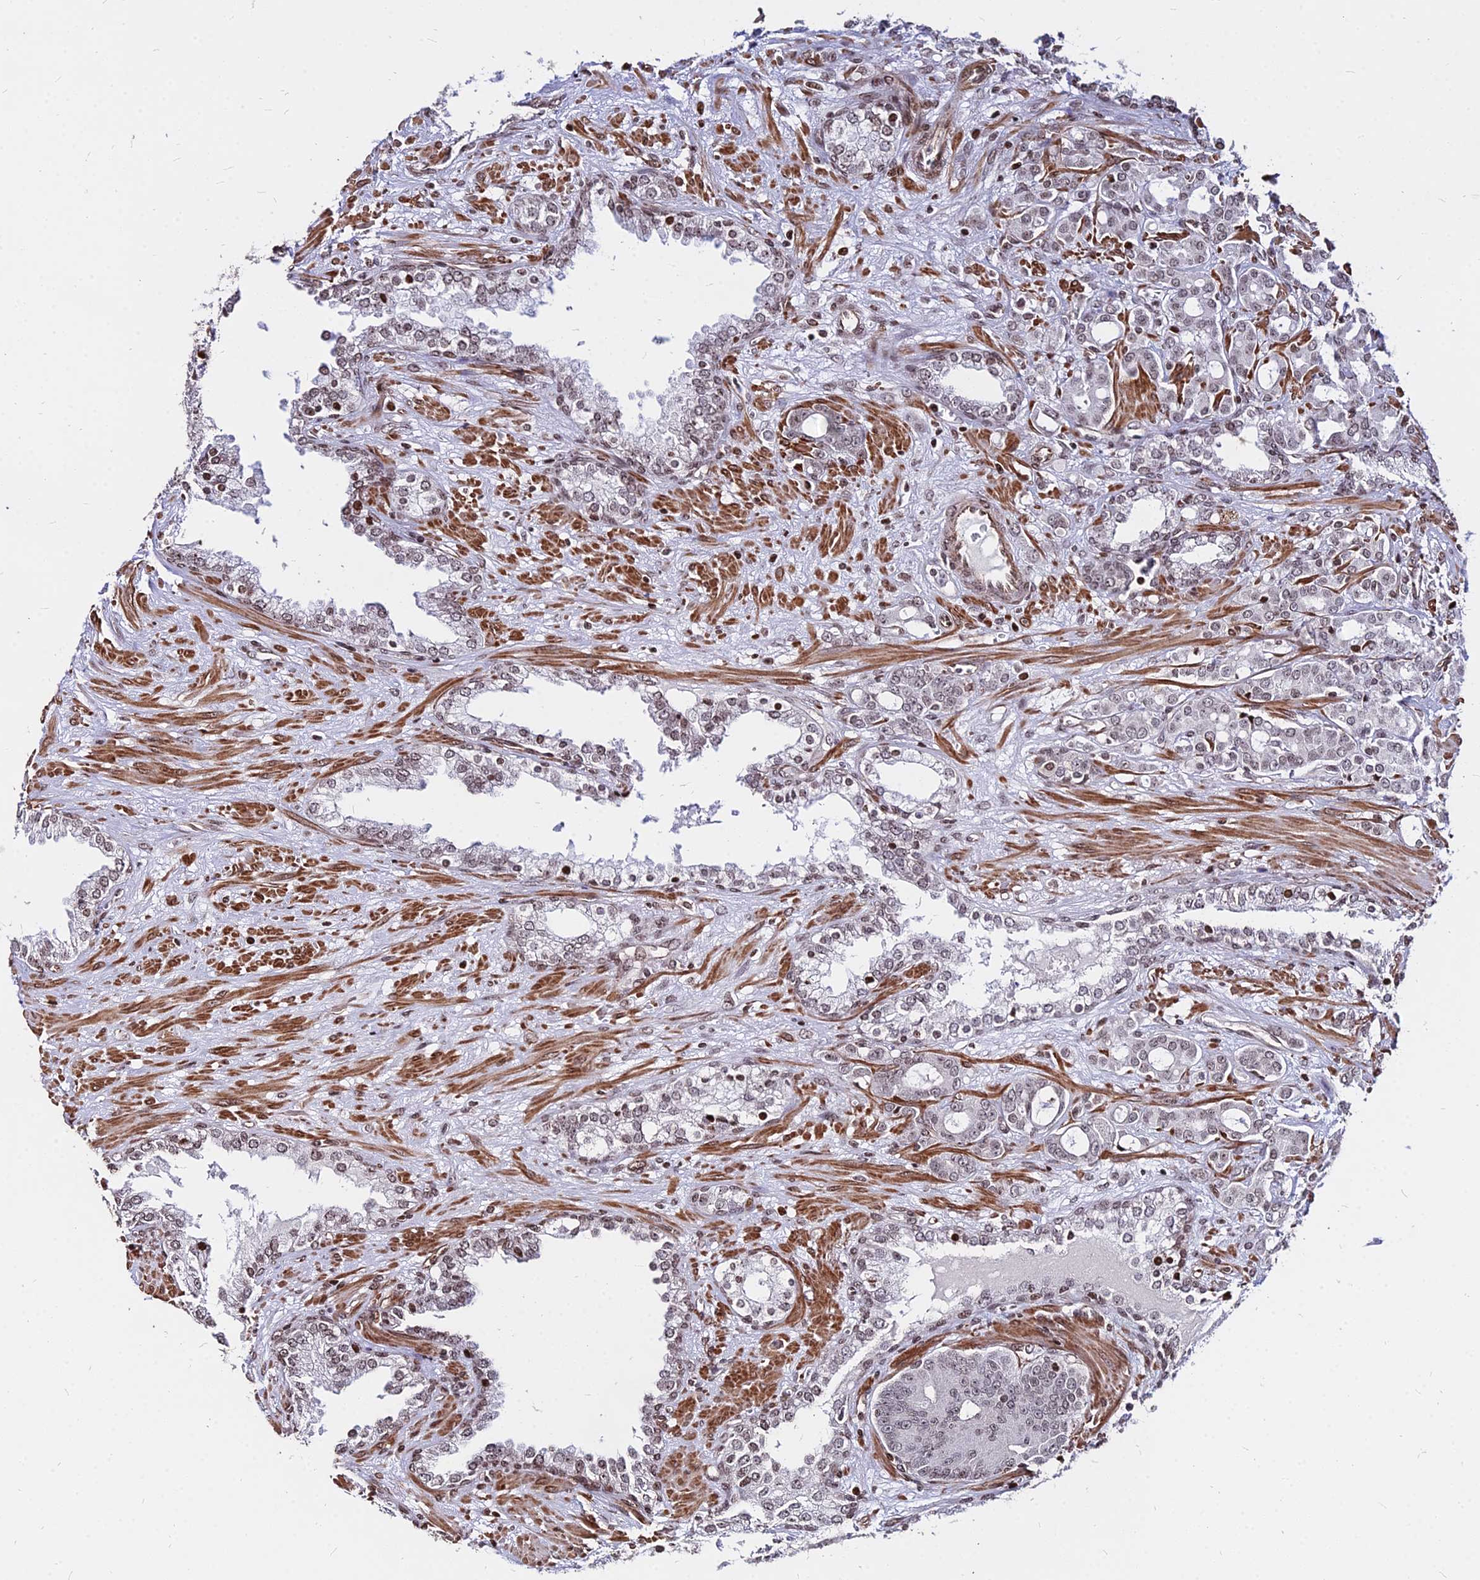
{"staining": {"intensity": "weak", "quantity": "<25%", "location": "nuclear"}, "tissue": "prostate cancer", "cell_type": "Tumor cells", "image_type": "cancer", "snomed": [{"axis": "morphology", "description": "Adenocarcinoma, High grade"}, {"axis": "topography", "description": "Prostate"}], "caption": "Micrograph shows no protein positivity in tumor cells of prostate adenocarcinoma (high-grade) tissue.", "gene": "NYAP2", "patient": {"sex": "male", "age": 72}}